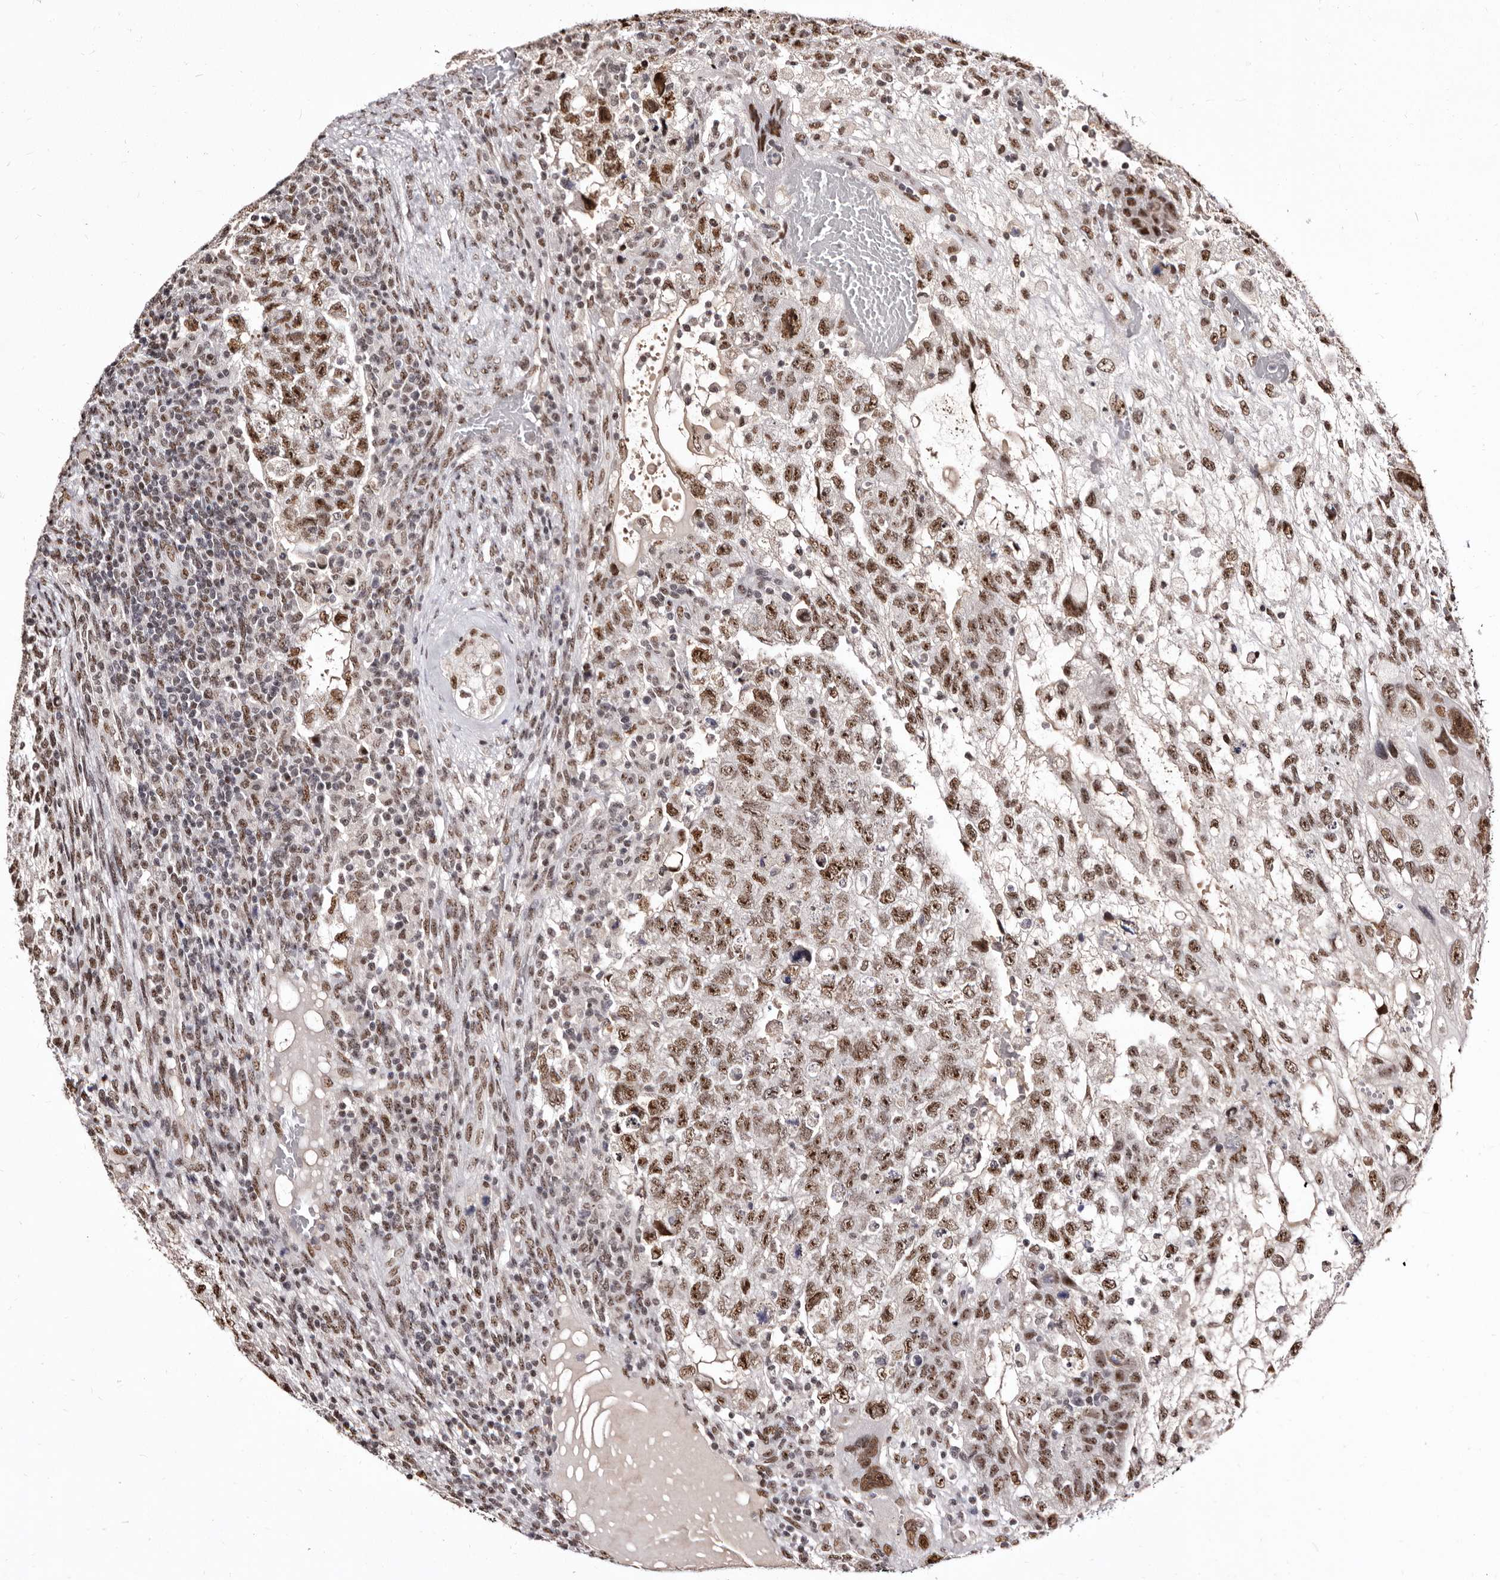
{"staining": {"intensity": "moderate", "quantity": ">75%", "location": "nuclear"}, "tissue": "testis cancer", "cell_type": "Tumor cells", "image_type": "cancer", "snomed": [{"axis": "morphology", "description": "Carcinoma, Embryonal, NOS"}, {"axis": "topography", "description": "Testis"}], "caption": "Protein expression analysis of human testis embryonal carcinoma reveals moderate nuclear expression in approximately >75% of tumor cells. (IHC, brightfield microscopy, high magnification).", "gene": "ANAPC11", "patient": {"sex": "male", "age": 36}}